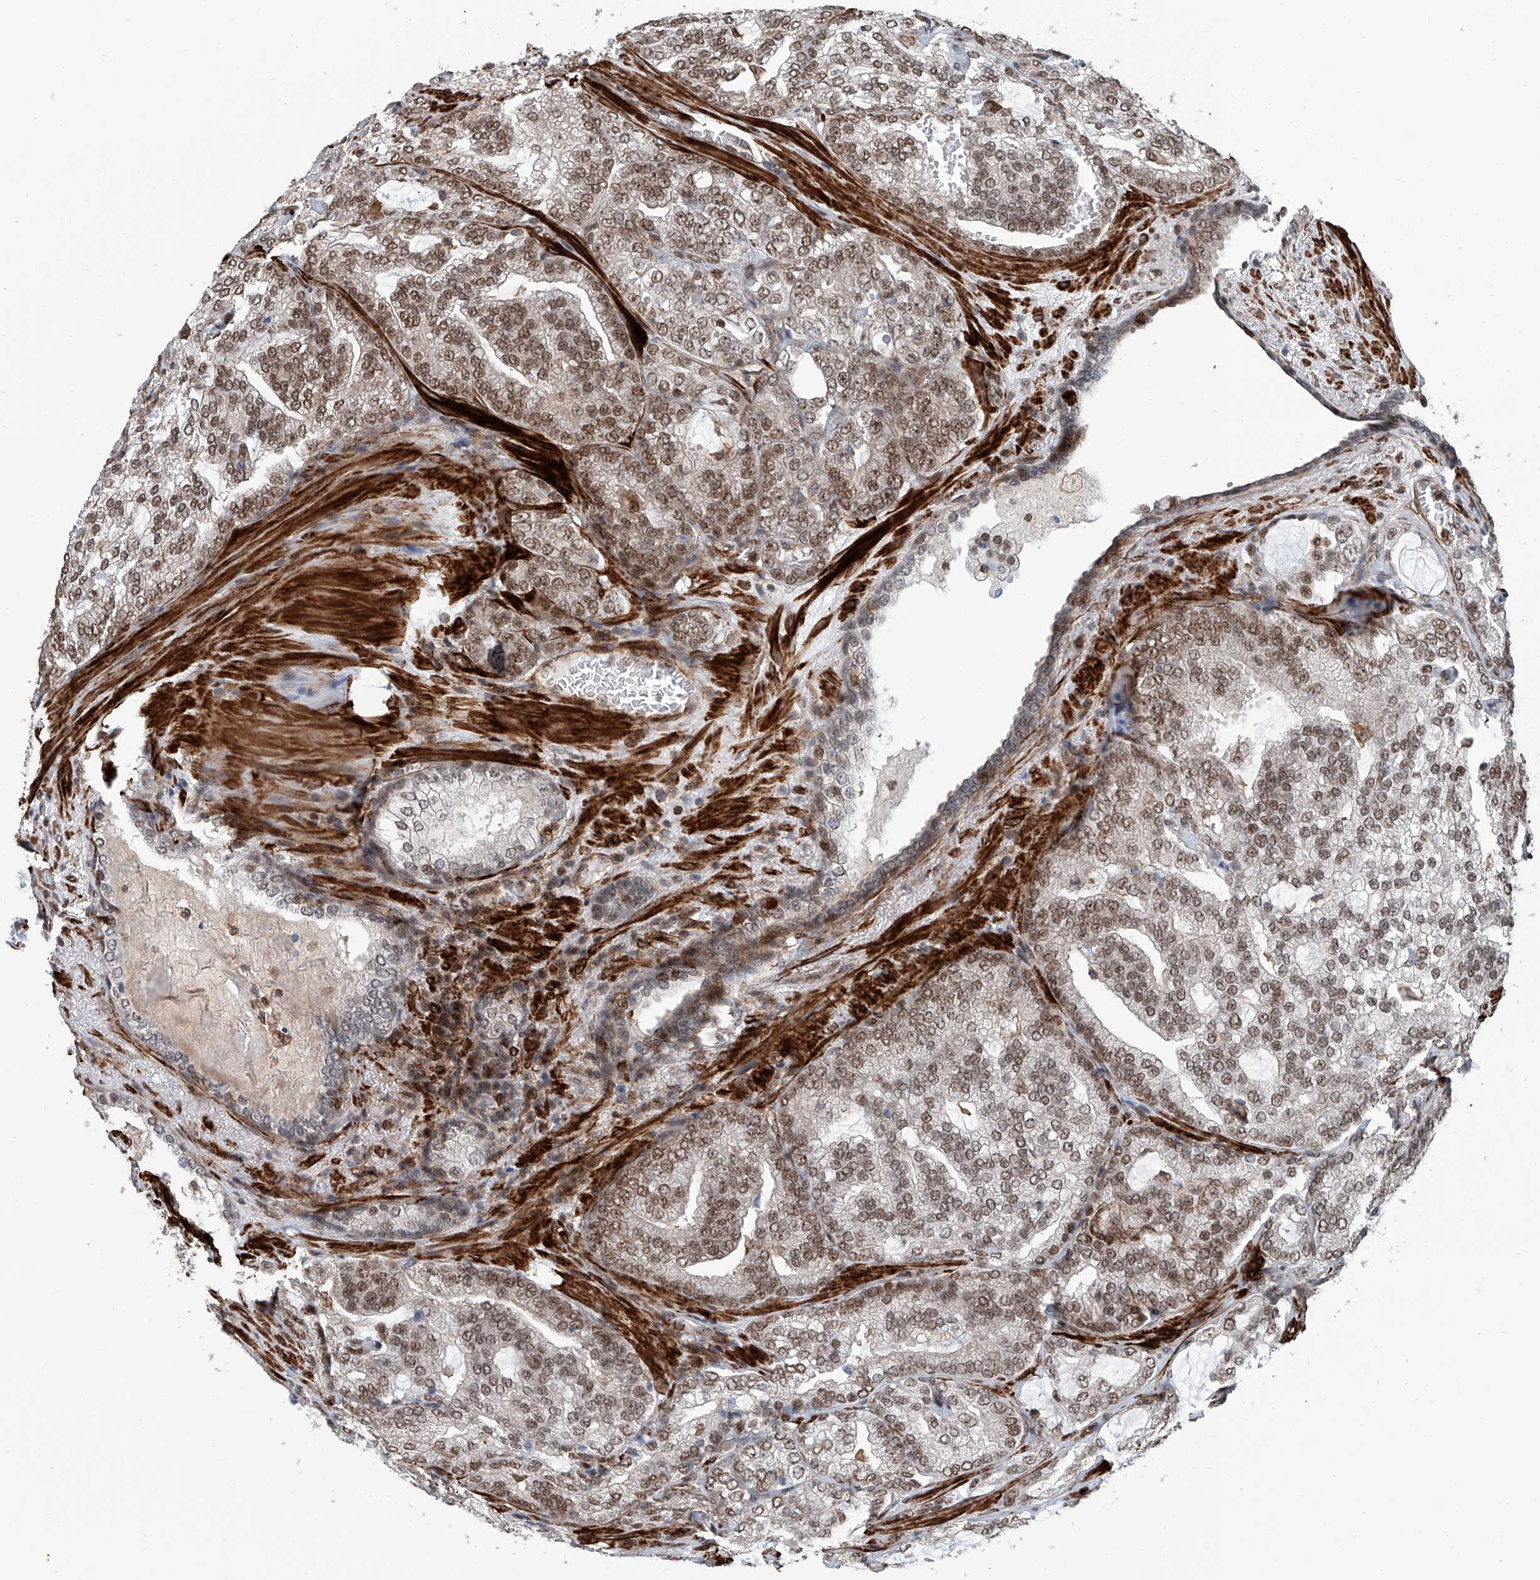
{"staining": {"intensity": "moderate", "quantity": ">75%", "location": "nuclear"}, "tissue": "prostate cancer", "cell_type": "Tumor cells", "image_type": "cancer", "snomed": [{"axis": "morphology", "description": "Normal morphology"}, {"axis": "morphology", "description": "Adenocarcinoma, Low grade"}, {"axis": "topography", "description": "Prostate"}], "caption": "Immunohistochemistry image of low-grade adenocarcinoma (prostate) stained for a protein (brown), which exhibits medium levels of moderate nuclear positivity in approximately >75% of tumor cells.", "gene": "SDE2", "patient": {"sex": "male", "age": 72}}